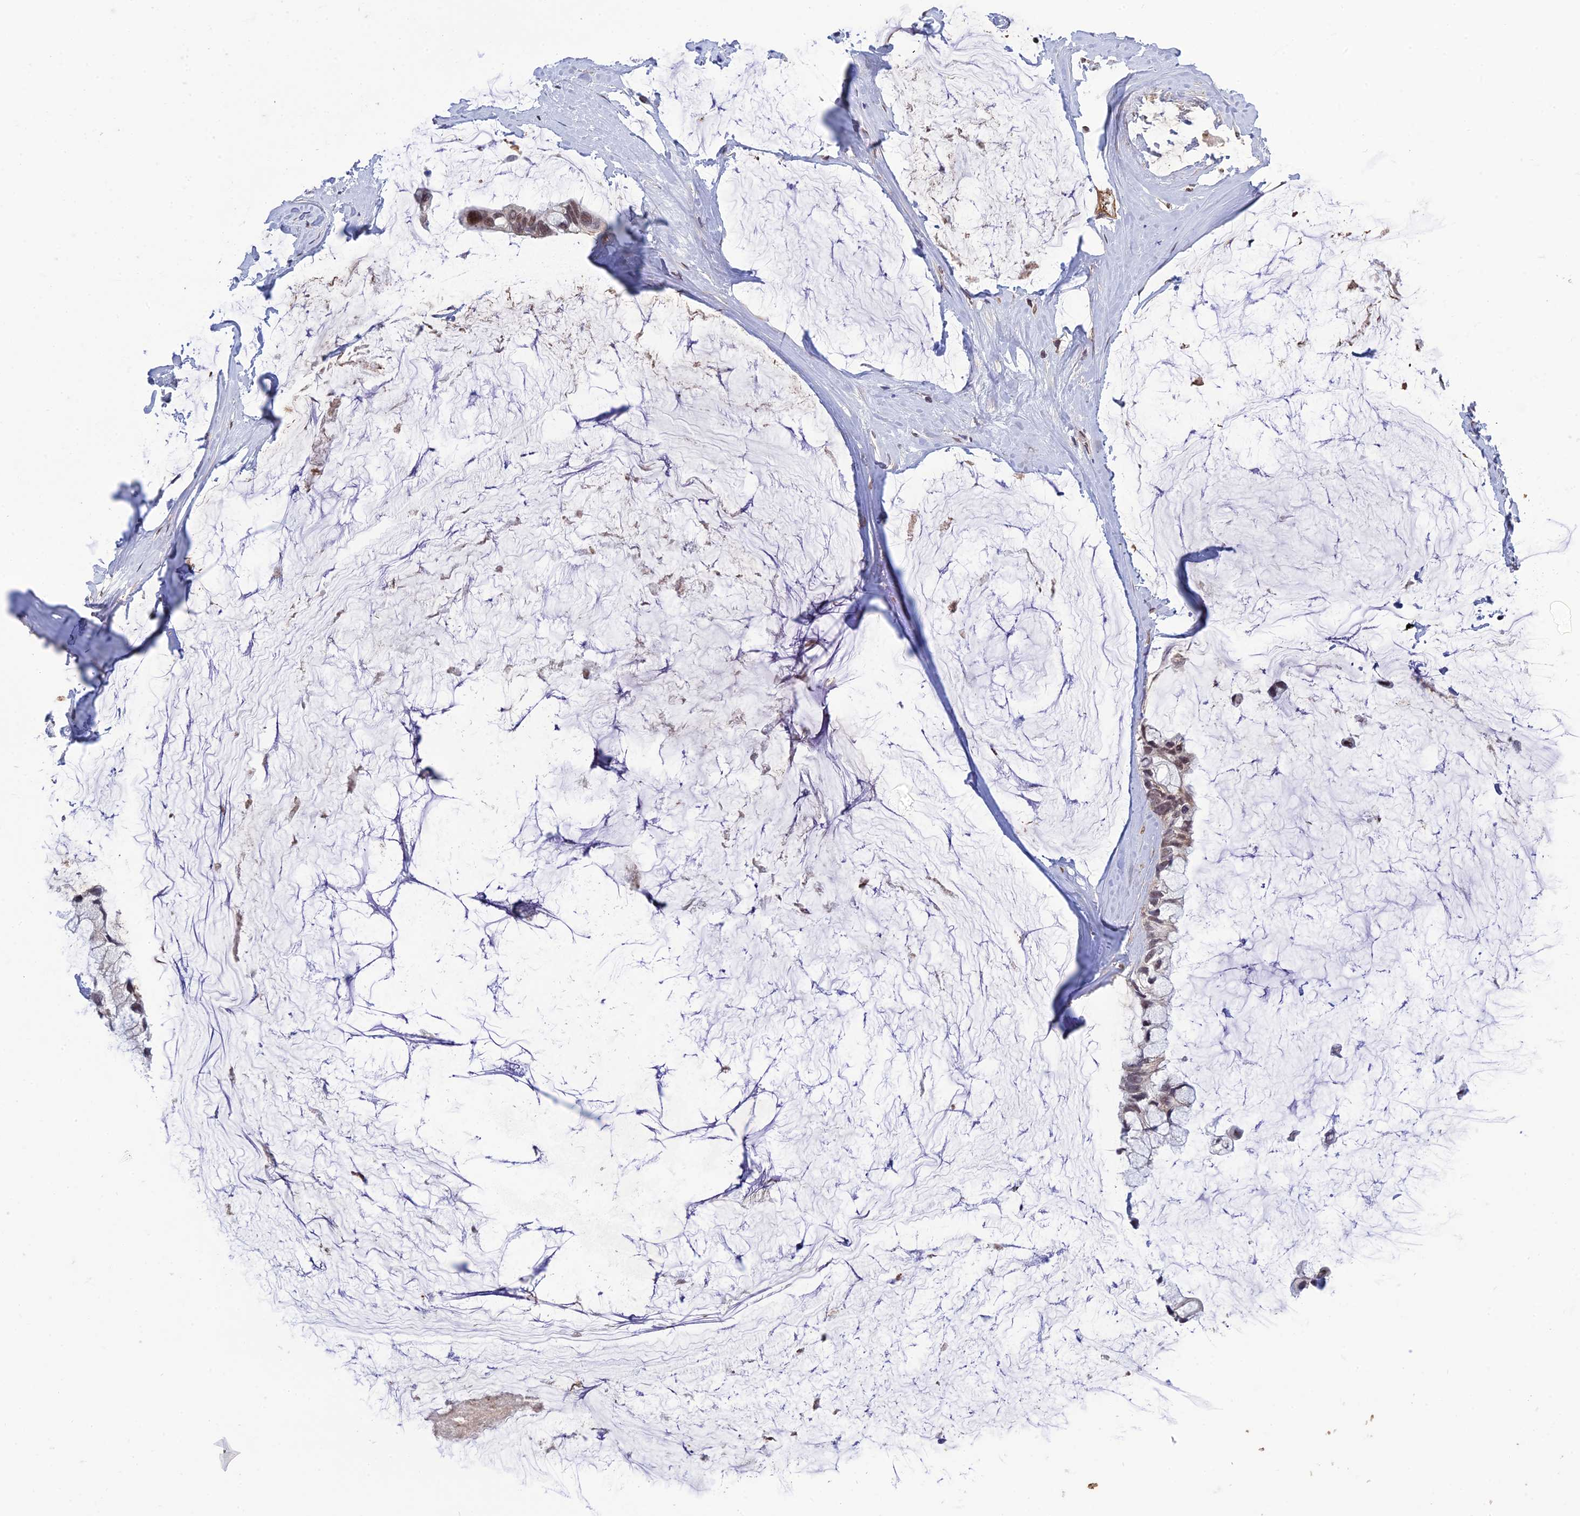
{"staining": {"intensity": "weak", "quantity": ">75%", "location": "nuclear"}, "tissue": "ovarian cancer", "cell_type": "Tumor cells", "image_type": "cancer", "snomed": [{"axis": "morphology", "description": "Cystadenocarcinoma, mucinous, NOS"}, {"axis": "topography", "description": "Ovary"}], "caption": "Mucinous cystadenocarcinoma (ovarian) stained for a protein reveals weak nuclear positivity in tumor cells.", "gene": "REXO1", "patient": {"sex": "female", "age": 39}}